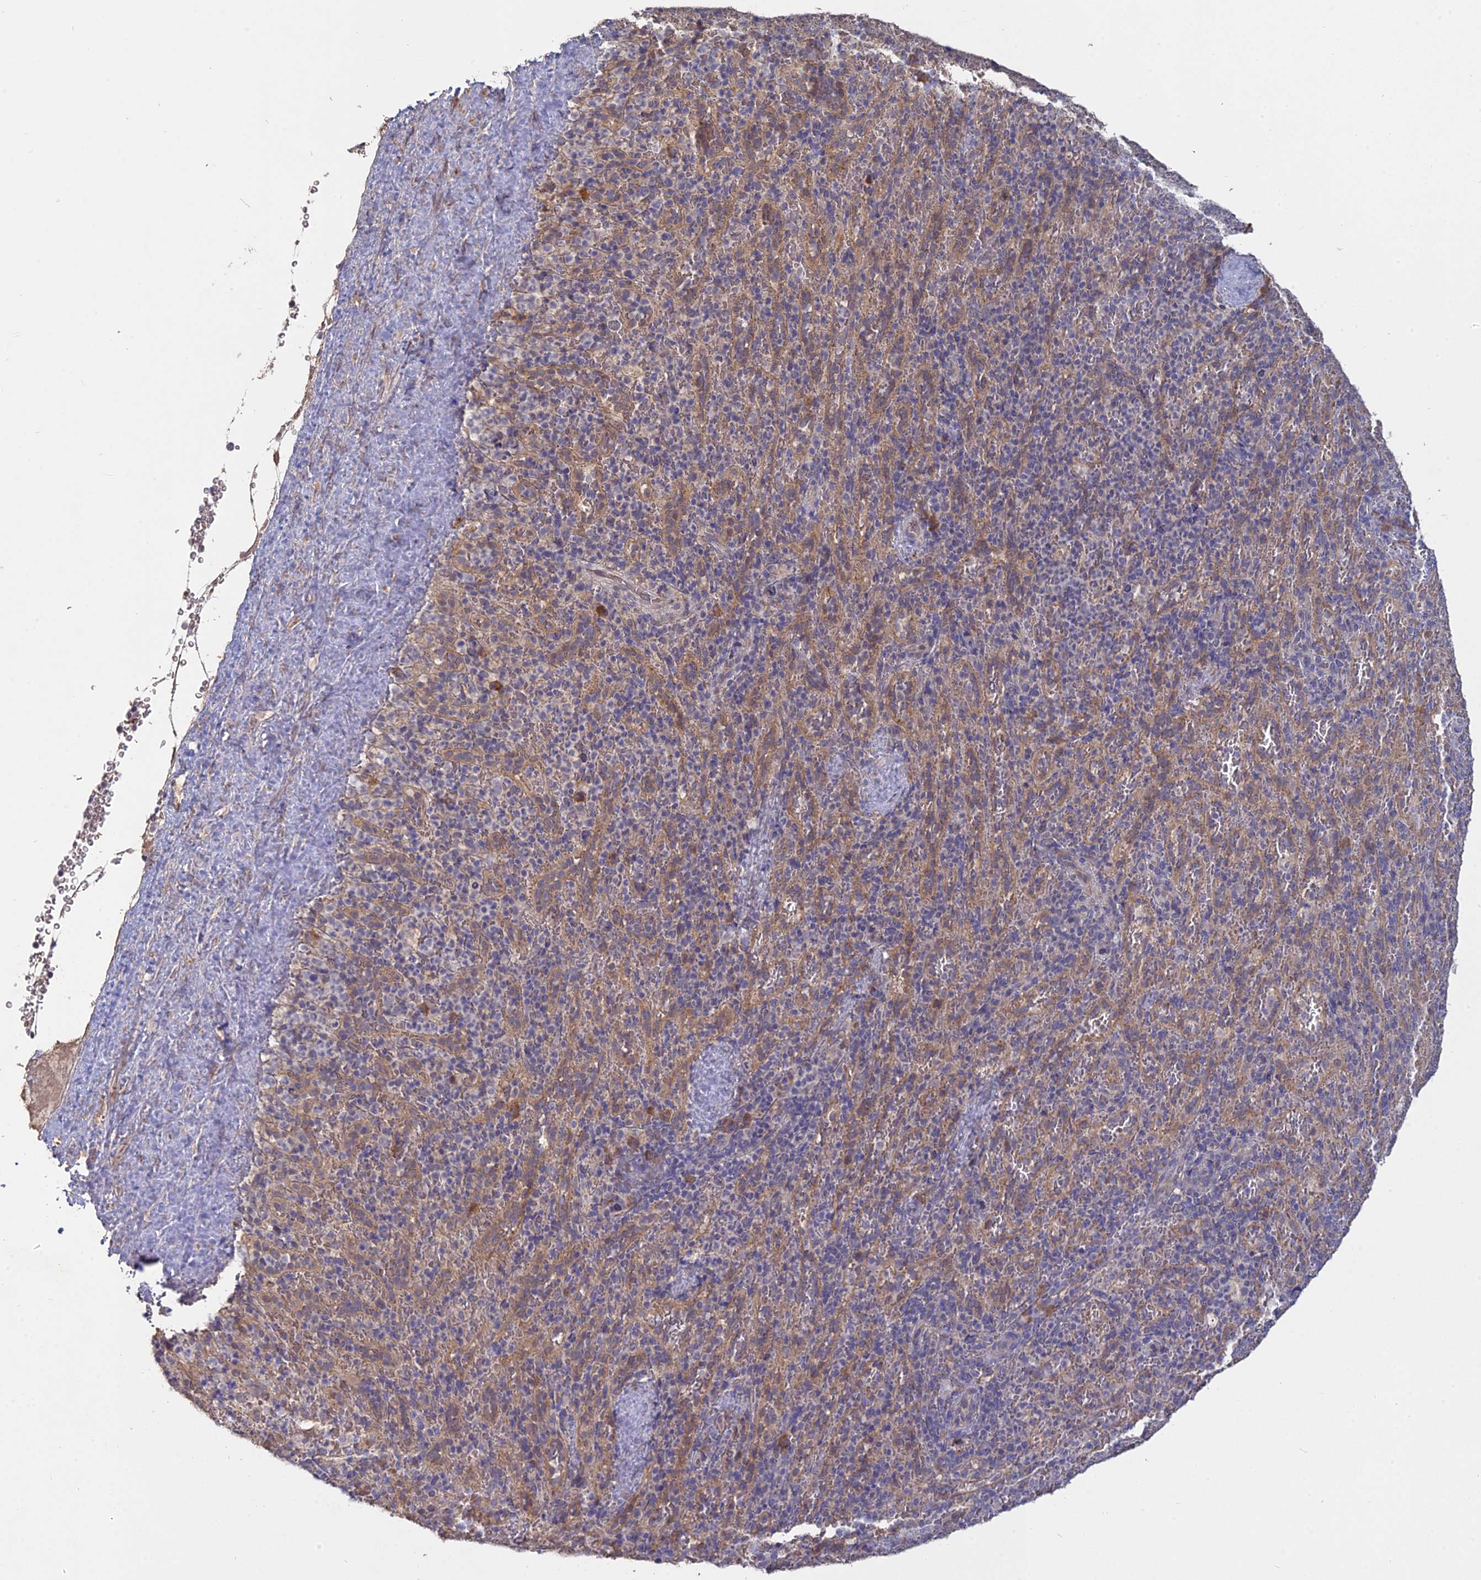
{"staining": {"intensity": "negative", "quantity": "none", "location": "none"}, "tissue": "spleen", "cell_type": "Cells in red pulp", "image_type": "normal", "snomed": [{"axis": "morphology", "description": "Normal tissue, NOS"}, {"axis": "topography", "description": "Spleen"}], "caption": "This is an immunohistochemistry image of unremarkable human spleen. There is no staining in cells in red pulp.", "gene": "PPIC", "patient": {"sex": "female", "age": 21}}